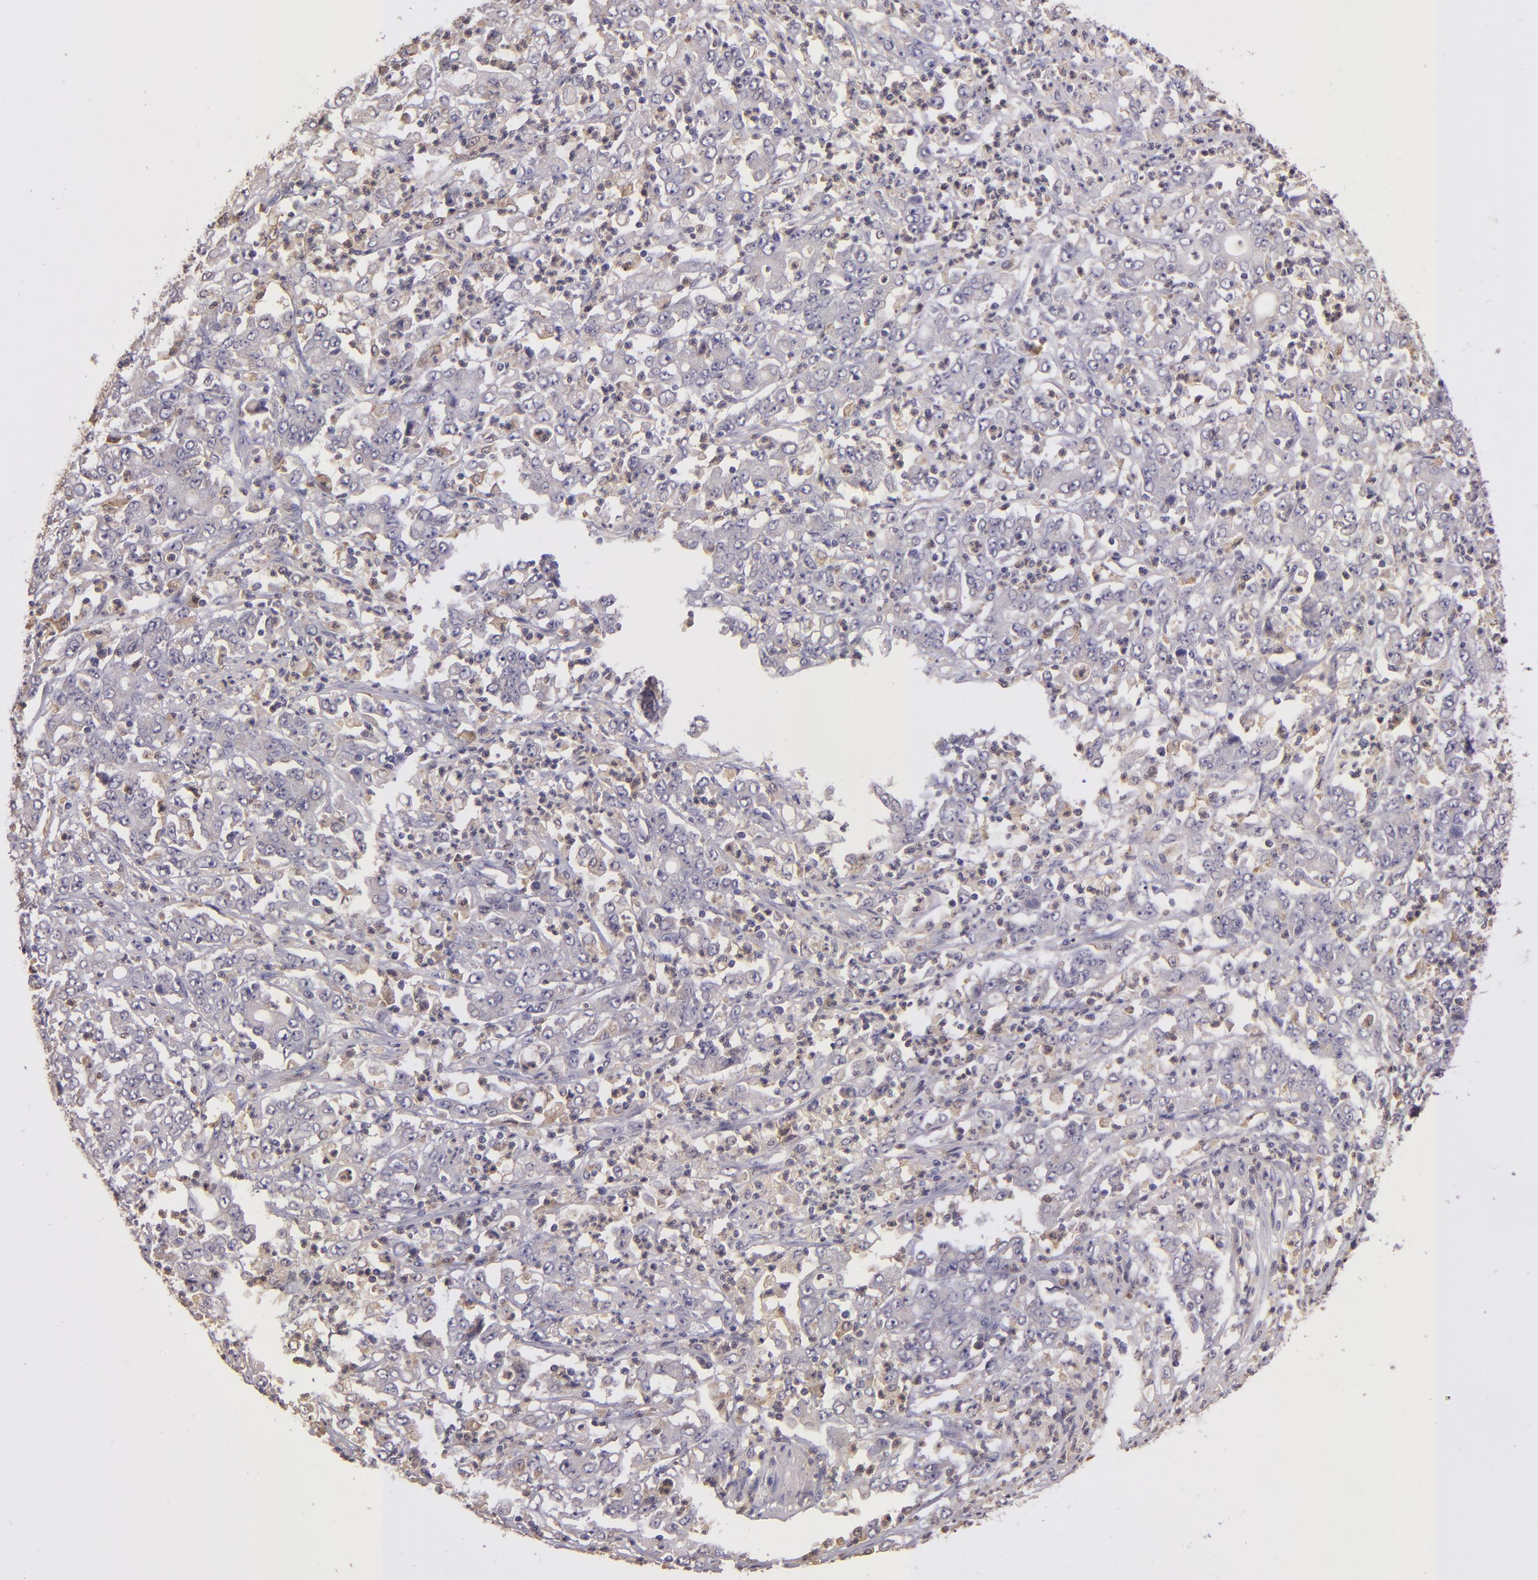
{"staining": {"intensity": "weak", "quantity": ">75%", "location": "cytoplasmic/membranous"}, "tissue": "stomach cancer", "cell_type": "Tumor cells", "image_type": "cancer", "snomed": [{"axis": "morphology", "description": "Adenocarcinoma, NOS"}, {"axis": "topography", "description": "Stomach, lower"}], "caption": "IHC of adenocarcinoma (stomach) reveals low levels of weak cytoplasmic/membranous staining in about >75% of tumor cells. The staining was performed using DAB, with brown indicating positive protein expression. Nuclei are stained blue with hematoxylin.", "gene": "FHIT", "patient": {"sex": "female", "age": 71}}